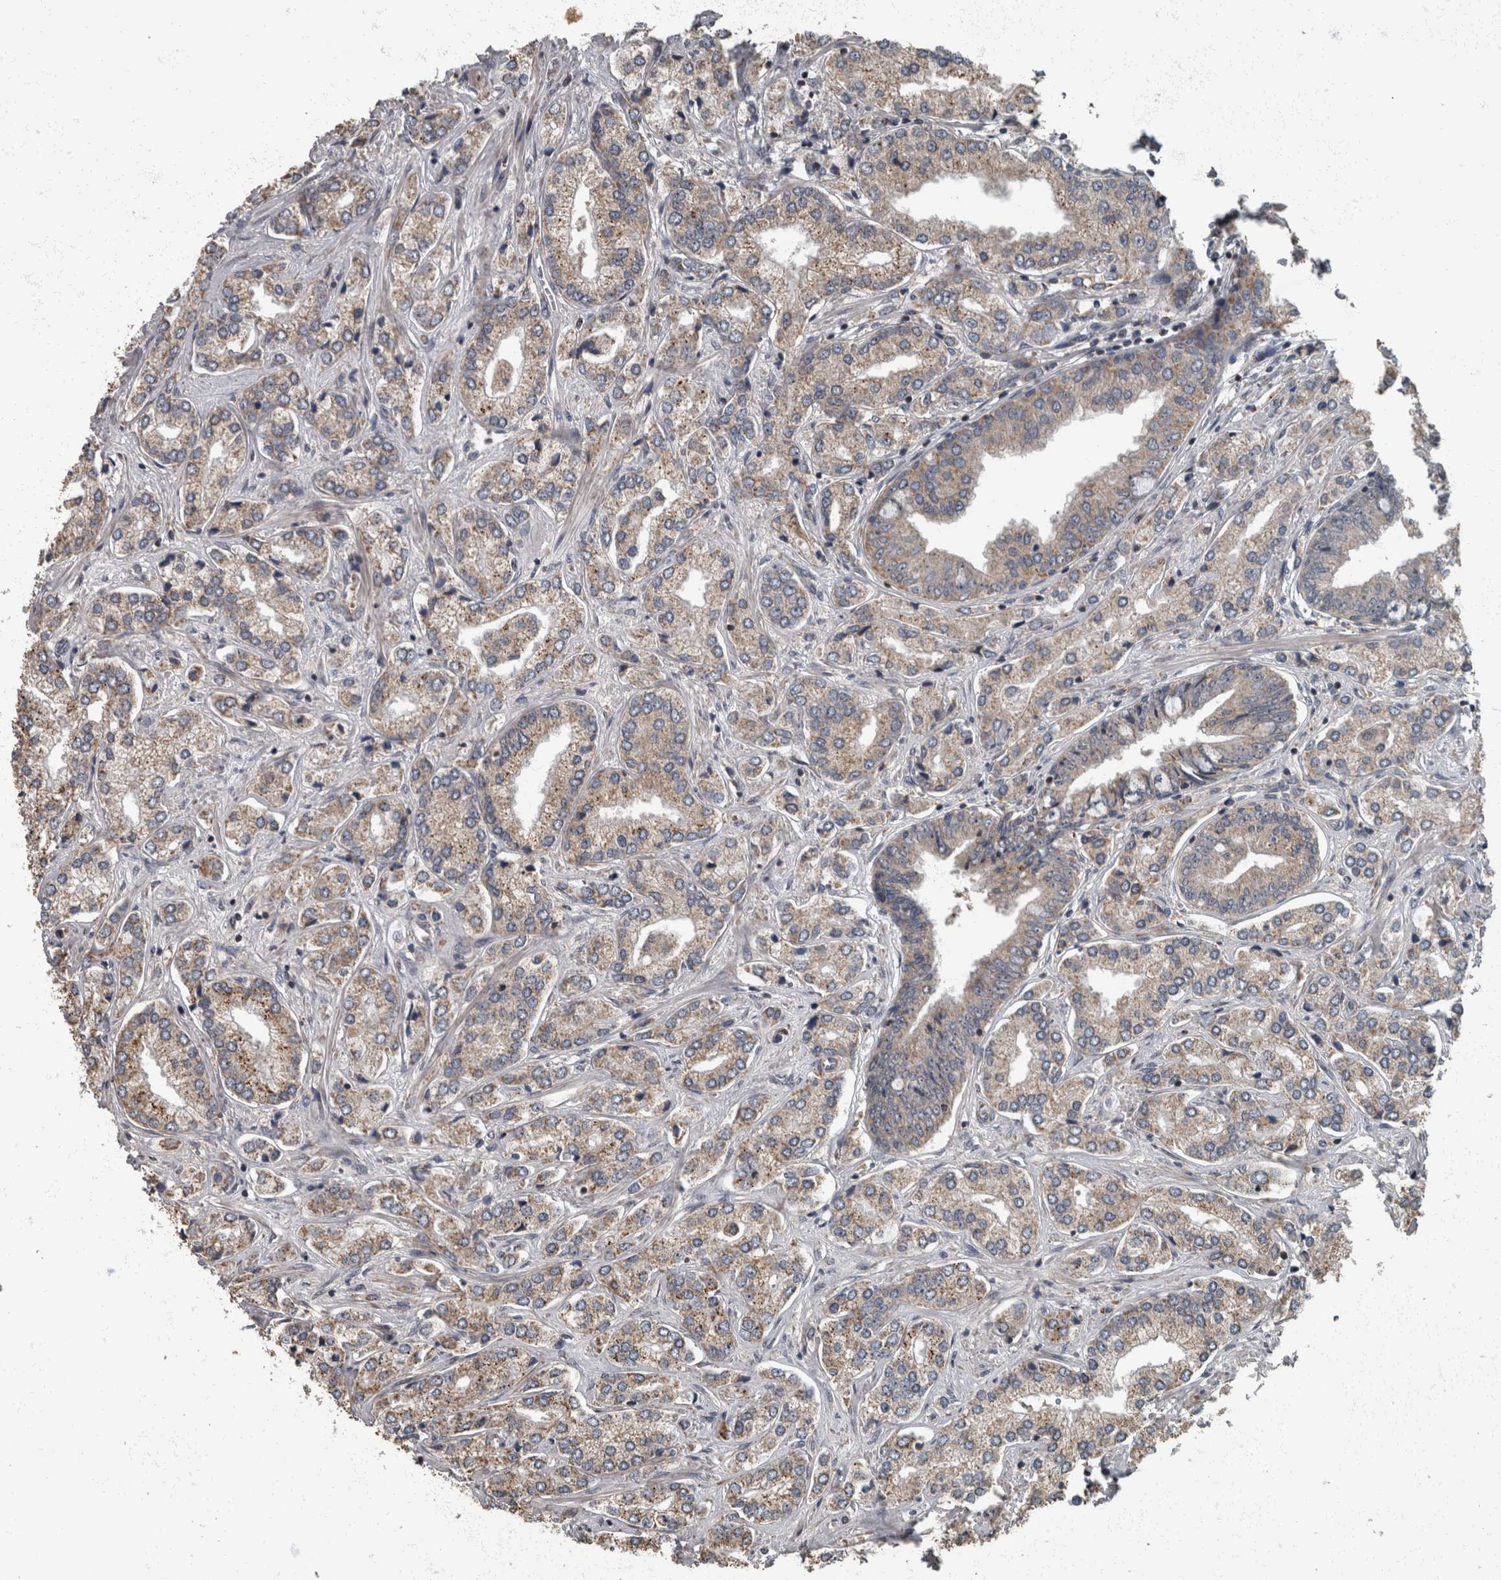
{"staining": {"intensity": "weak", "quantity": ">75%", "location": "cytoplasmic/membranous"}, "tissue": "prostate cancer", "cell_type": "Tumor cells", "image_type": "cancer", "snomed": [{"axis": "morphology", "description": "Adenocarcinoma, High grade"}, {"axis": "topography", "description": "Prostate"}], "caption": "A high-resolution photomicrograph shows immunohistochemistry staining of prostate high-grade adenocarcinoma, which shows weak cytoplasmic/membranous positivity in about >75% of tumor cells.", "gene": "RABGGTB", "patient": {"sex": "male", "age": 66}}